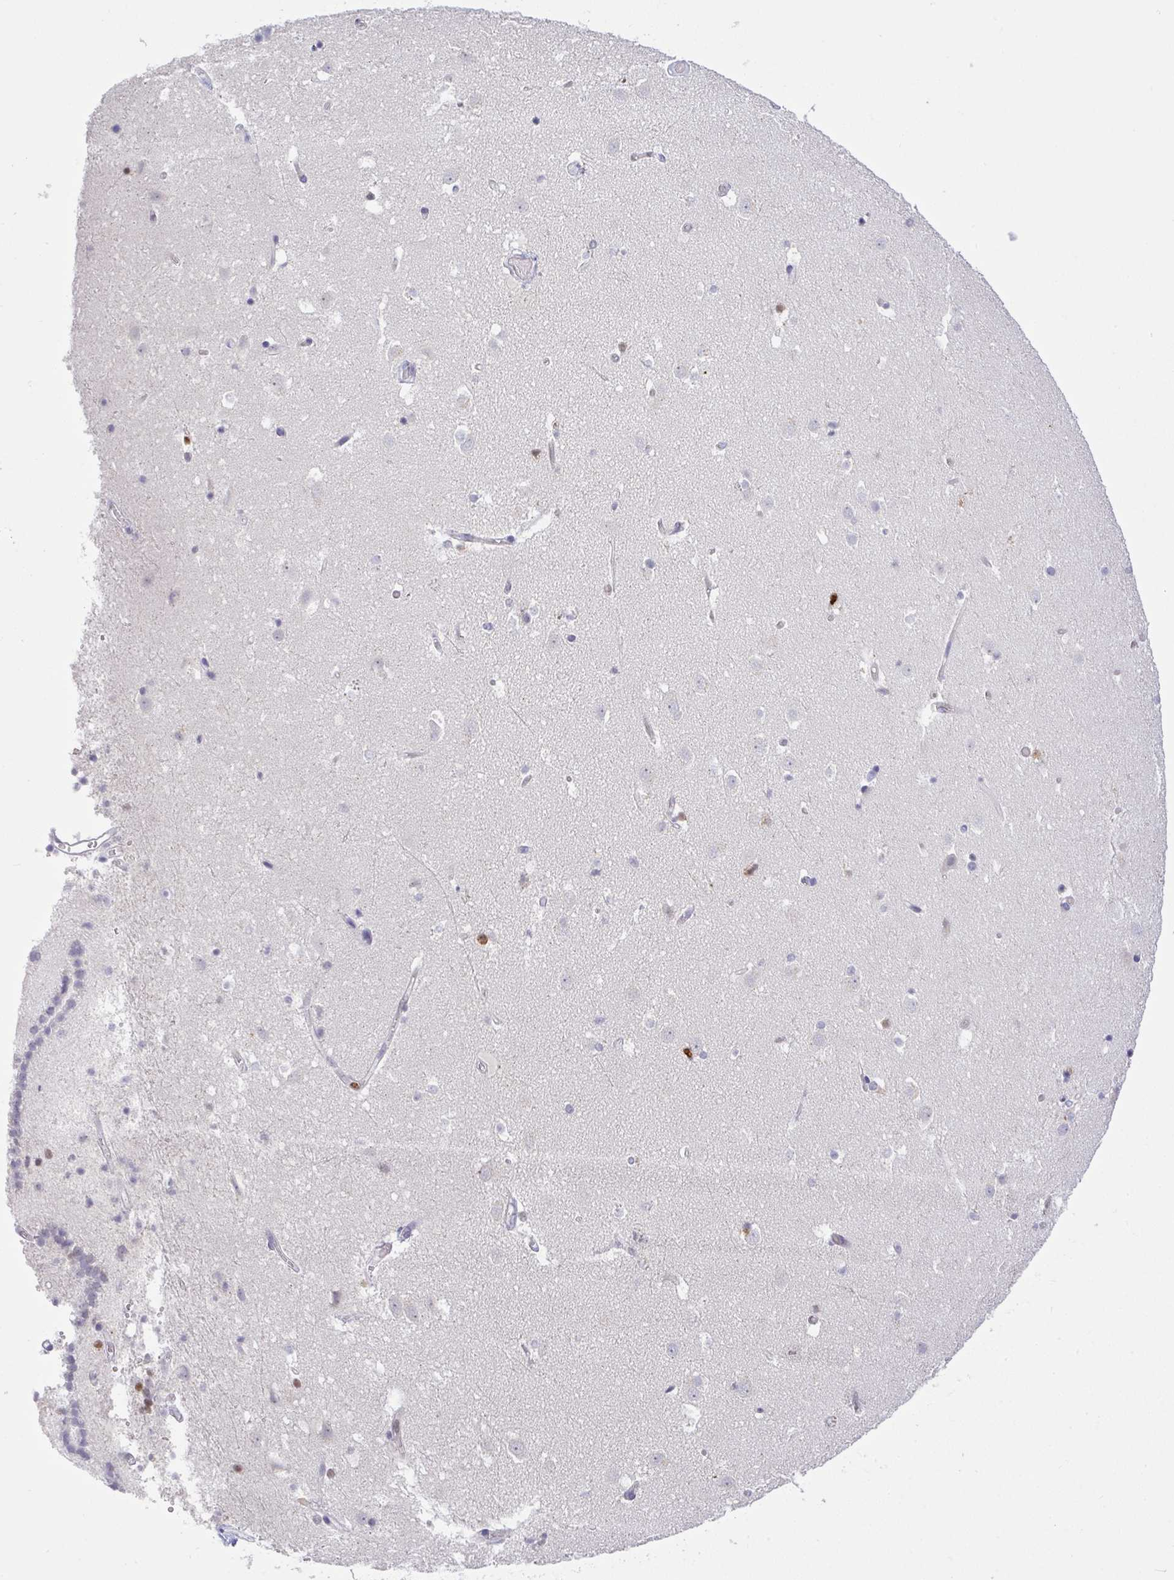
{"staining": {"intensity": "negative", "quantity": "none", "location": "none"}, "tissue": "caudate", "cell_type": "Glial cells", "image_type": "normal", "snomed": [{"axis": "morphology", "description": "Normal tissue, NOS"}, {"axis": "topography", "description": "Lateral ventricle wall"}], "caption": "Benign caudate was stained to show a protein in brown. There is no significant positivity in glial cells. (DAB (3,3'-diaminobenzidine) immunohistochemistry (IHC) visualized using brightfield microscopy, high magnification).", "gene": "BBX", "patient": {"sex": "male", "age": 37}}